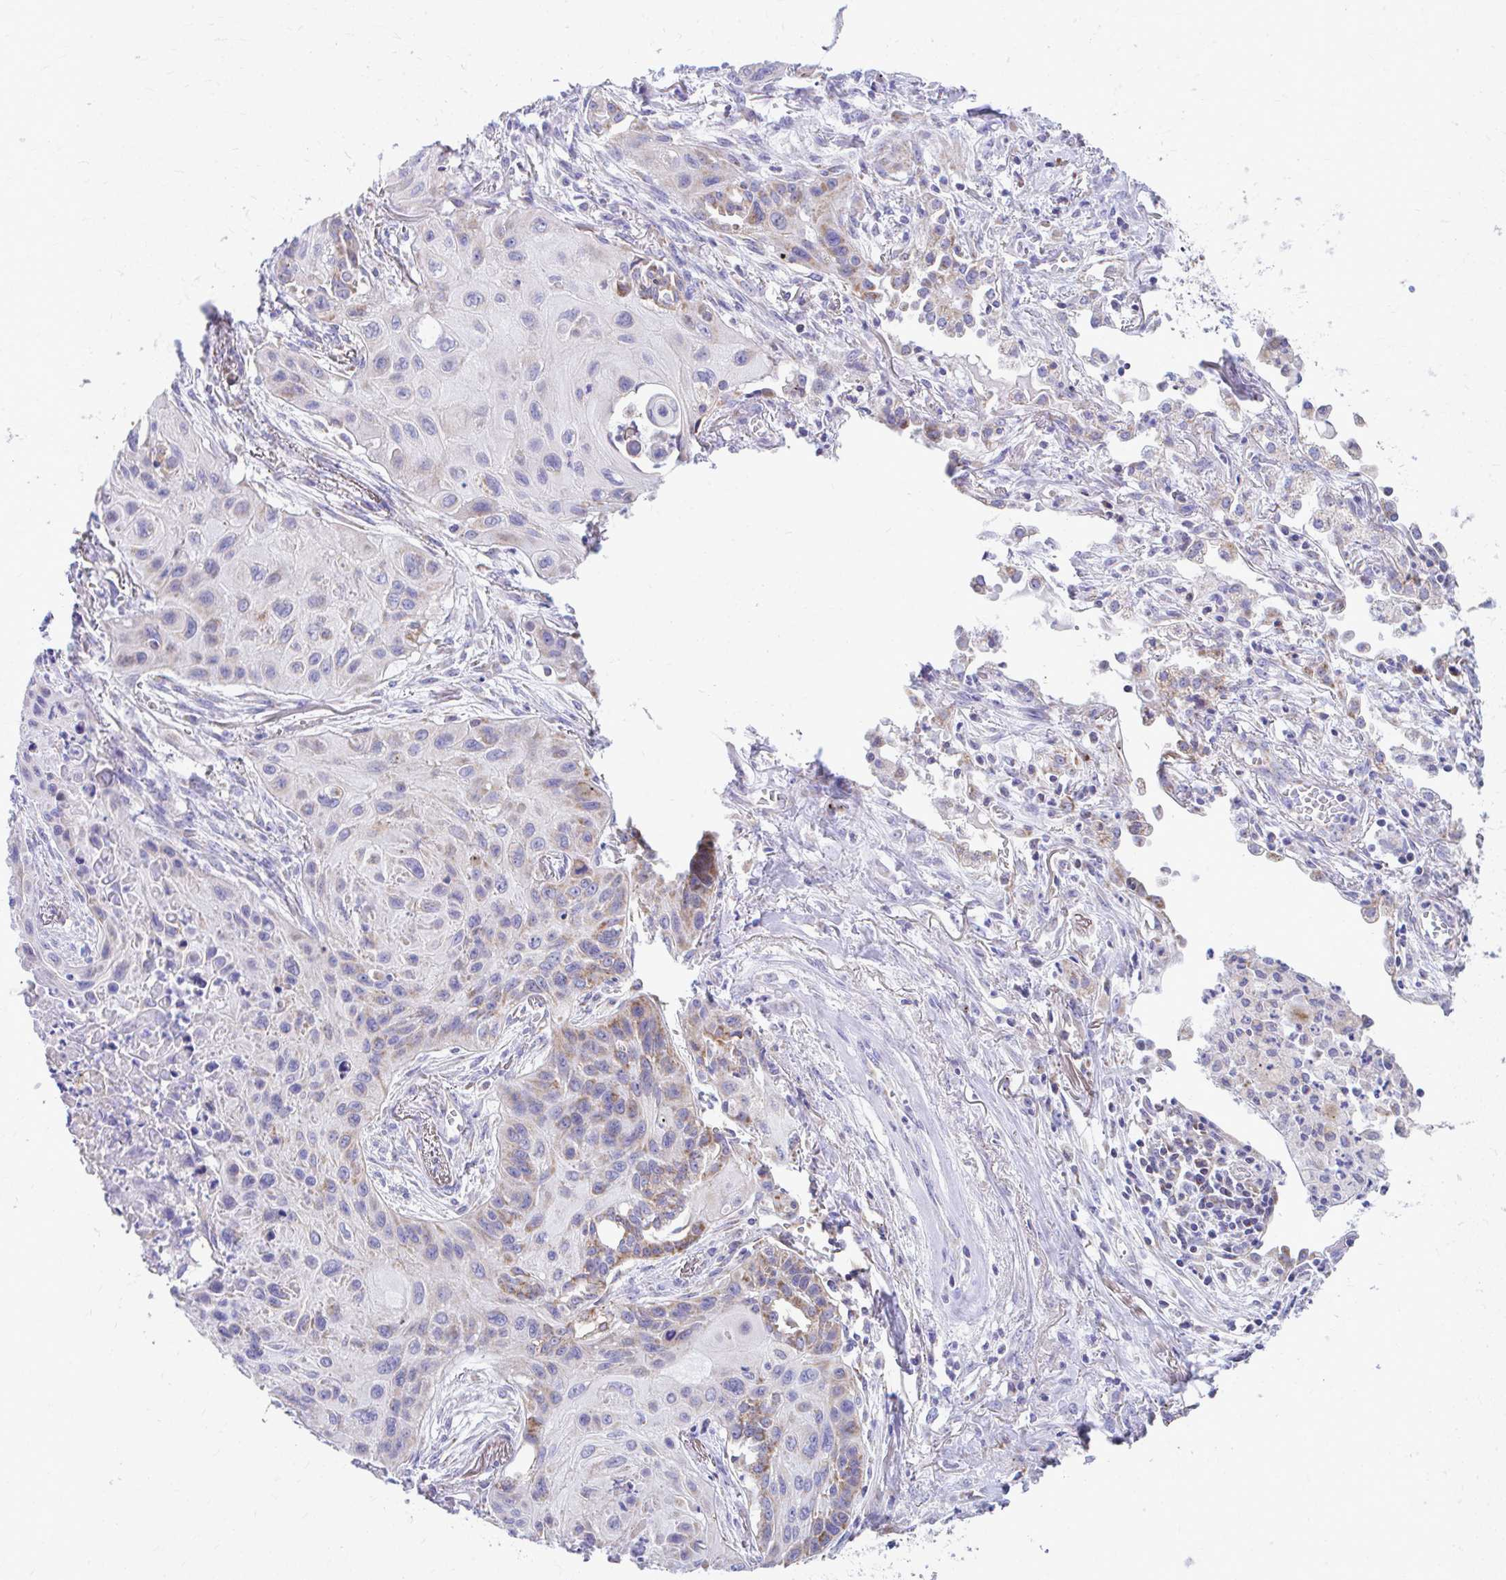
{"staining": {"intensity": "moderate", "quantity": "<25%", "location": "cytoplasmic/membranous"}, "tissue": "lung cancer", "cell_type": "Tumor cells", "image_type": "cancer", "snomed": [{"axis": "morphology", "description": "Squamous cell carcinoma, NOS"}, {"axis": "topography", "description": "Lung"}], "caption": "The image reveals staining of lung cancer (squamous cell carcinoma), revealing moderate cytoplasmic/membranous protein staining (brown color) within tumor cells. The staining was performed using DAB to visualize the protein expression in brown, while the nuclei were stained in blue with hematoxylin (Magnification: 20x).", "gene": "MRPL19", "patient": {"sex": "male", "age": 71}}